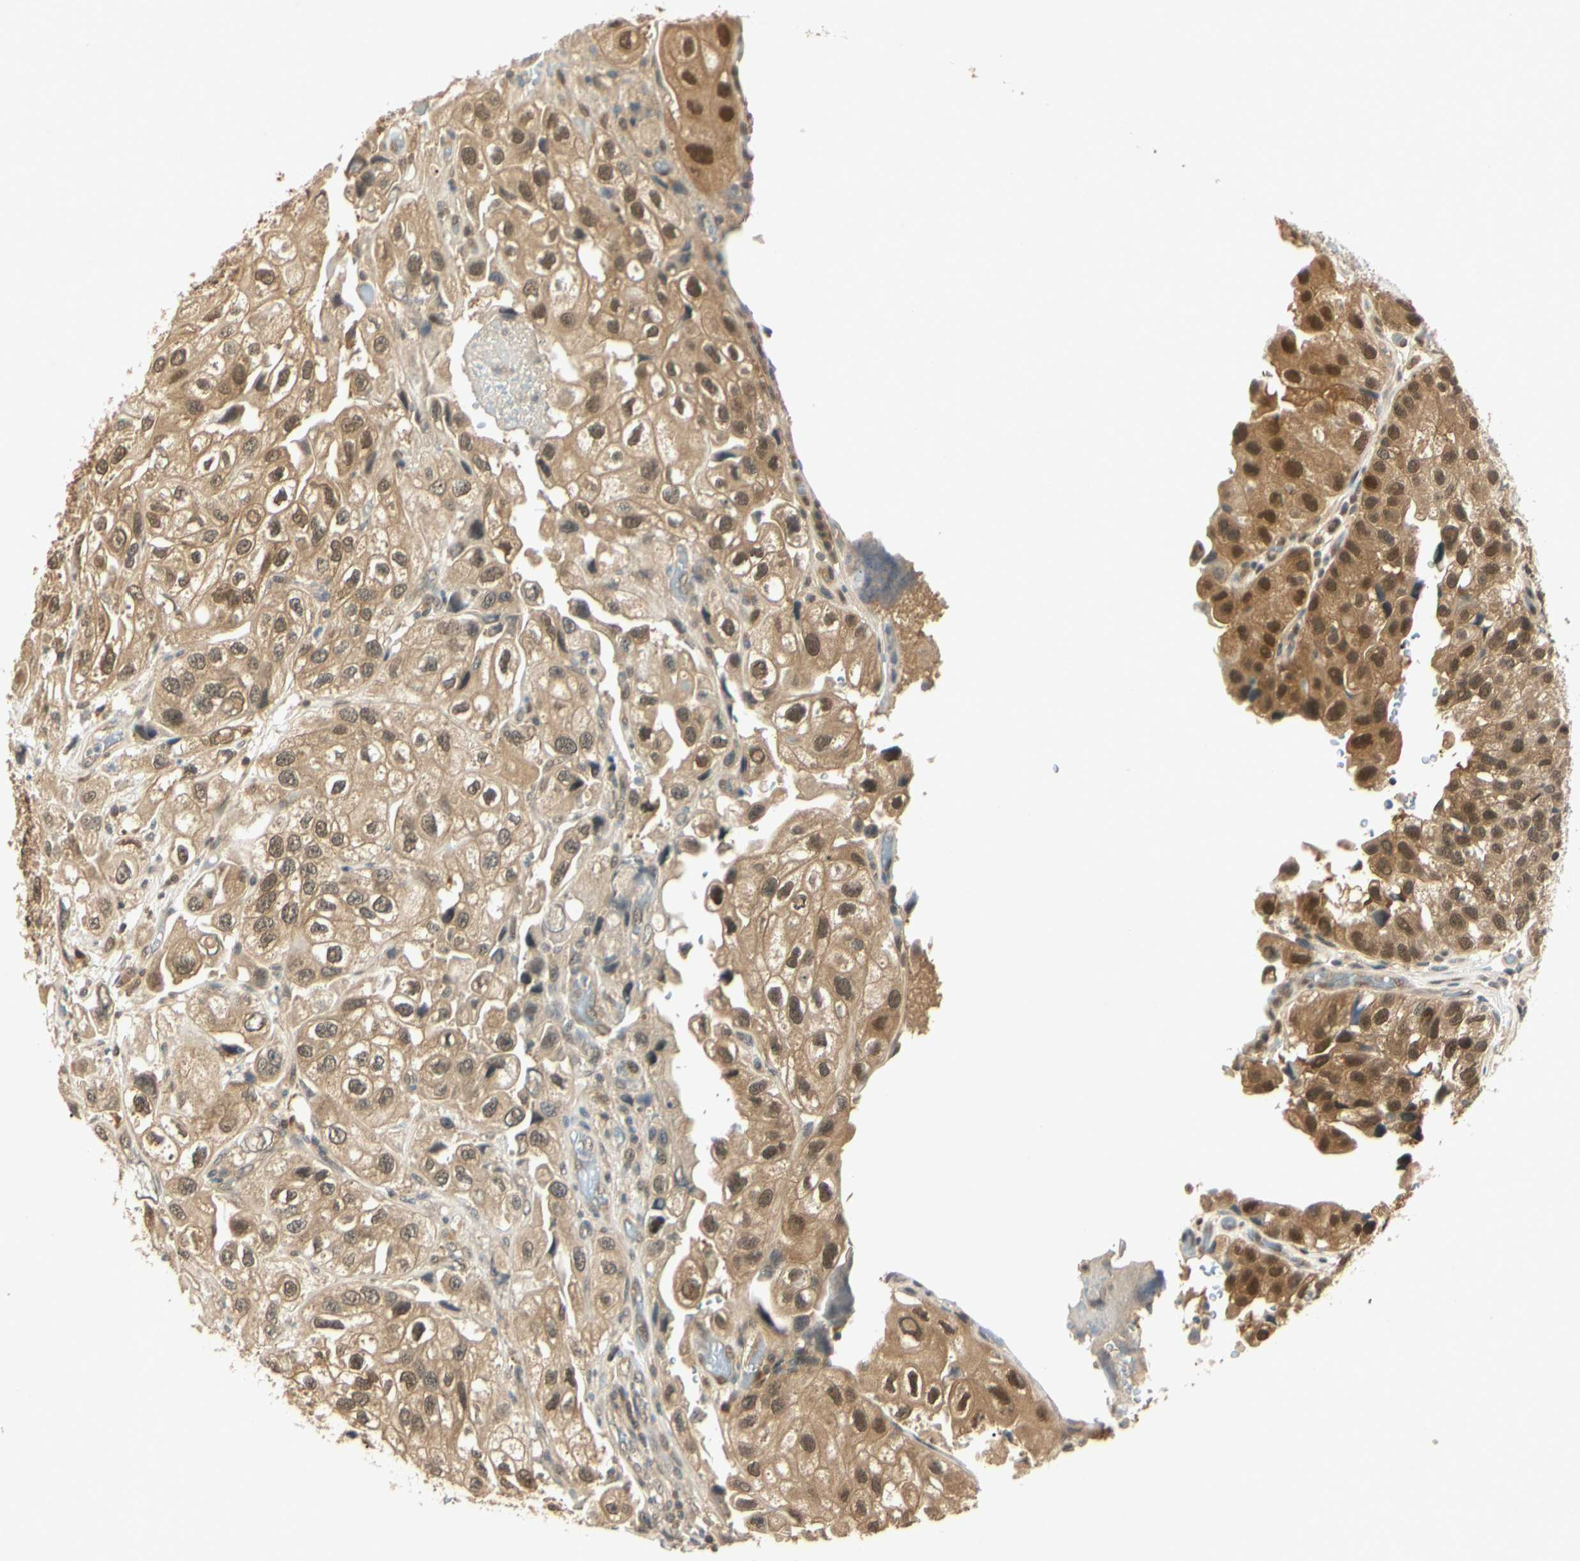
{"staining": {"intensity": "moderate", "quantity": ">75%", "location": "cytoplasmic/membranous,nuclear"}, "tissue": "urothelial cancer", "cell_type": "Tumor cells", "image_type": "cancer", "snomed": [{"axis": "morphology", "description": "Urothelial carcinoma, High grade"}, {"axis": "topography", "description": "Urinary bladder"}], "caption": "Tumor cells demonstrate moderate cytoplasmic/membranous and nuclear staining in about >75% of cells in urothelial cancer.", "gene": "UBE2Z", "patient": {"sex": "female", "age": 64}}